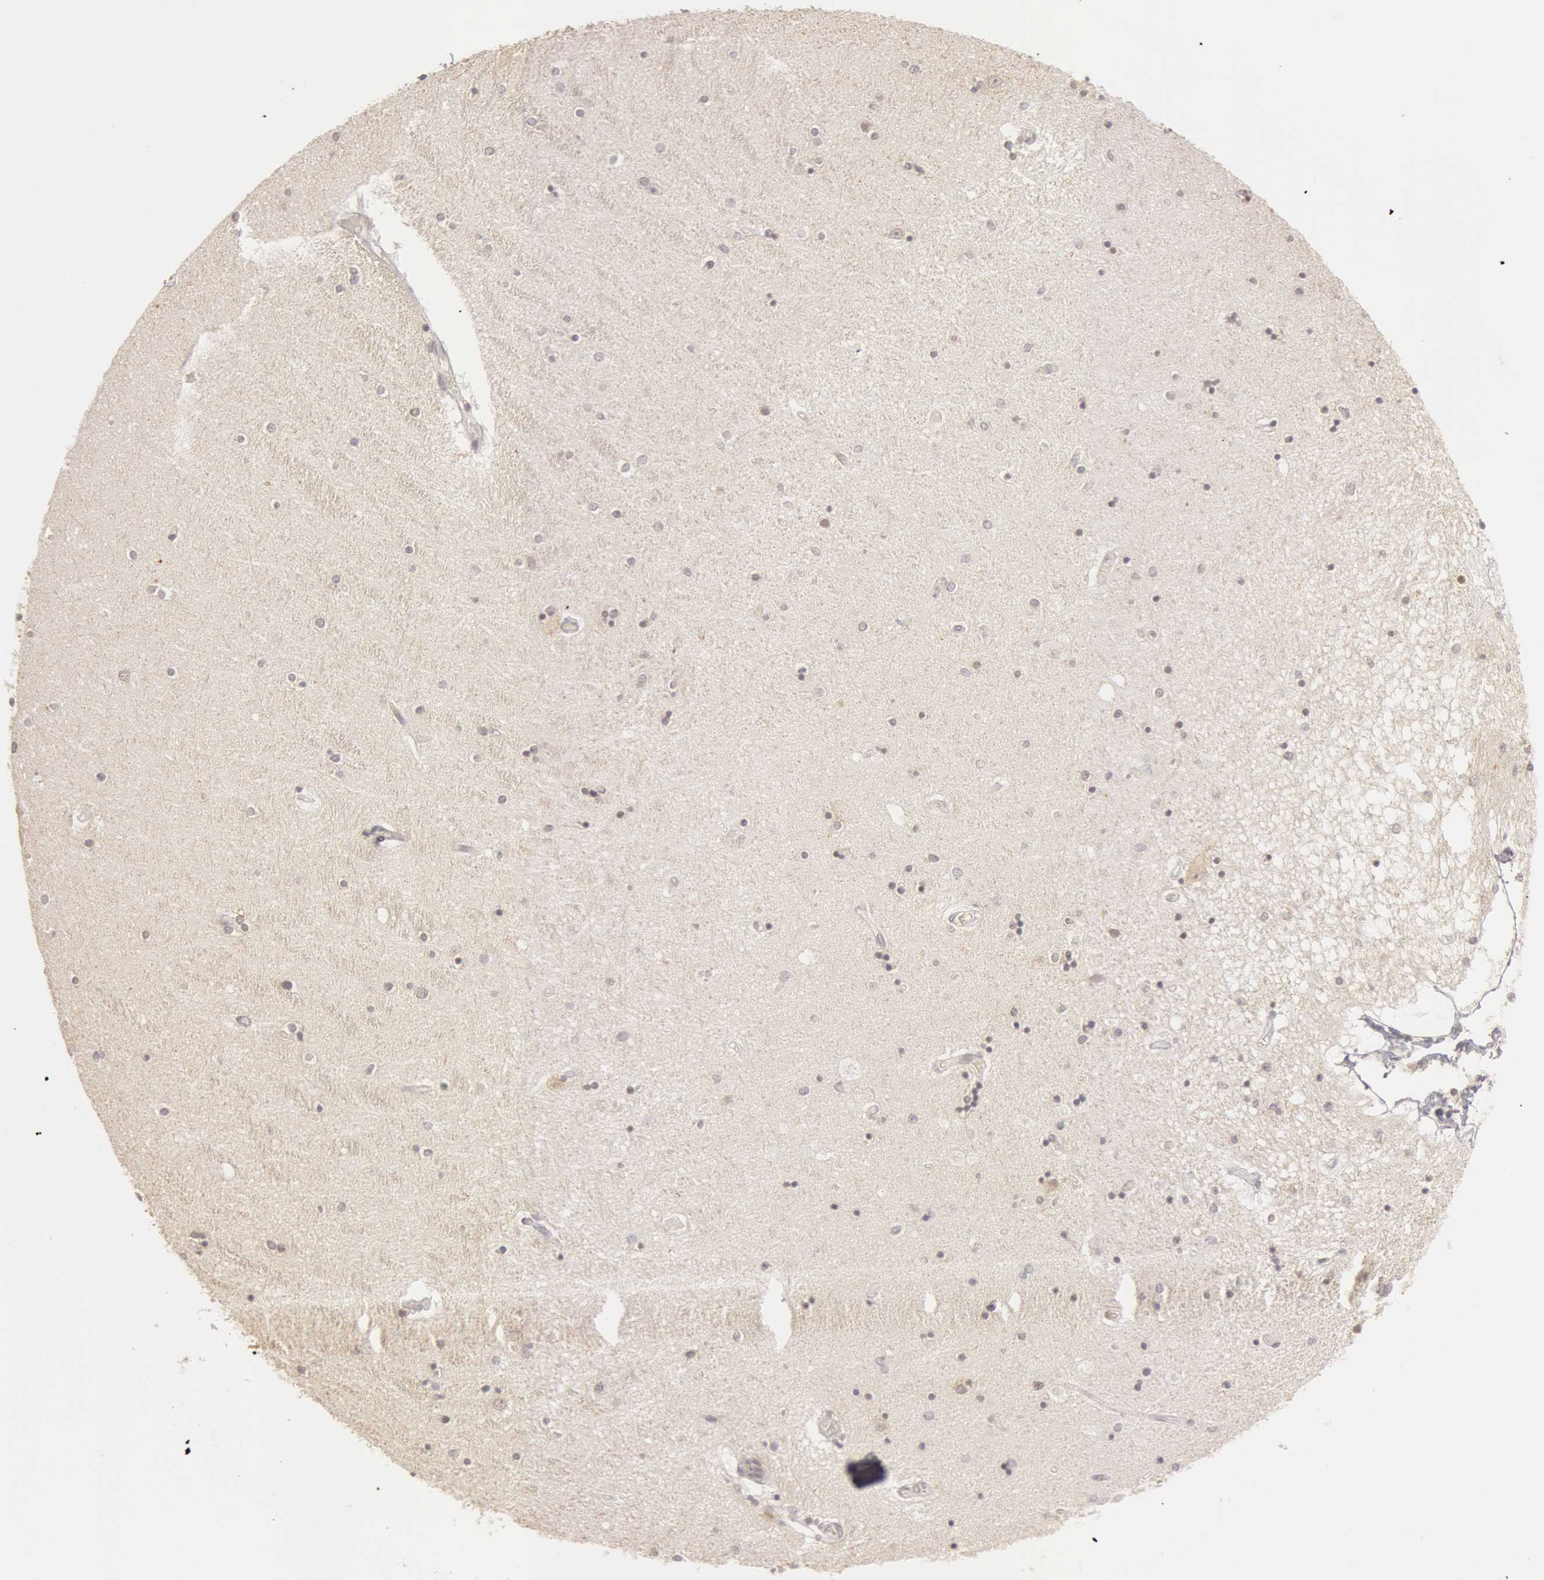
{"staining": {"intensity": "negative", "quantity": "none", "location": "none"}, "tissue": "hippocampus", "cell_type": "Glial cells", "image_type": "normal", "snomed": [{"axis": "morphology", "description": "Normal tissue, NOS"}, {"axis": "topography", "description": "Hippocampus"}], "caption": "This is an immunohistochemistry histopathology image of normal human hippocampus. There is no staining in glial cells.", "gene": "OASL", "patient": {"sex": "female", "age": 54}}